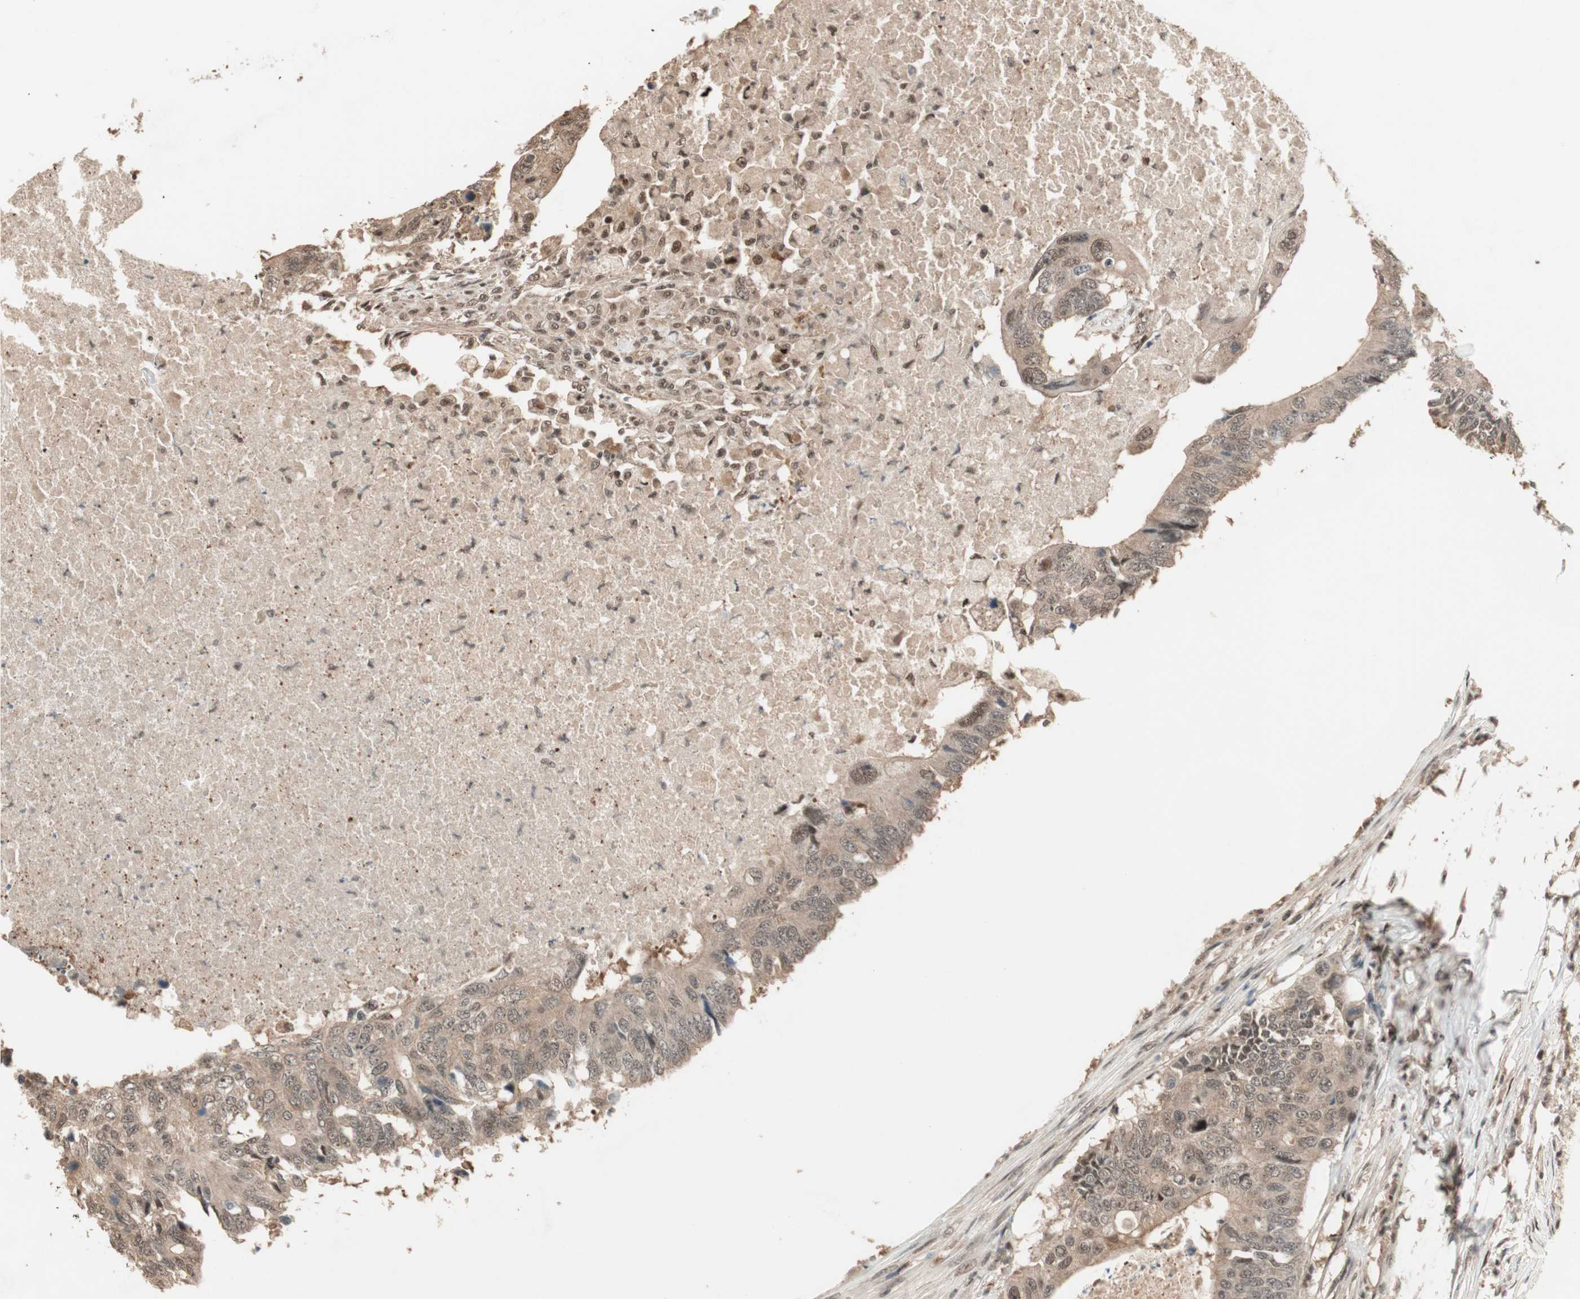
{"staining": {"intensity": "moderate", "quantity": ">75%", "location": "cytoplasmic/membranous,nuclear"}, "tissue": "colorectal cancer", "cell_type": "Tumor cells", "image_type": "cancer", "snomed": [{"axis": "morphology", "description": "Adenocarcinoma, NOS"}, {"axis": "topography", "description": "Colon"}], "caption": "Adenocarcinoma (colorectal) stained with a brown dye exhibits moderate cytoplasmic/membranous and nuclear positive expression in approximately >75% of tumor cells.", "gene": "ZNF701", "patient": {"sex": "male", "age": 71}}